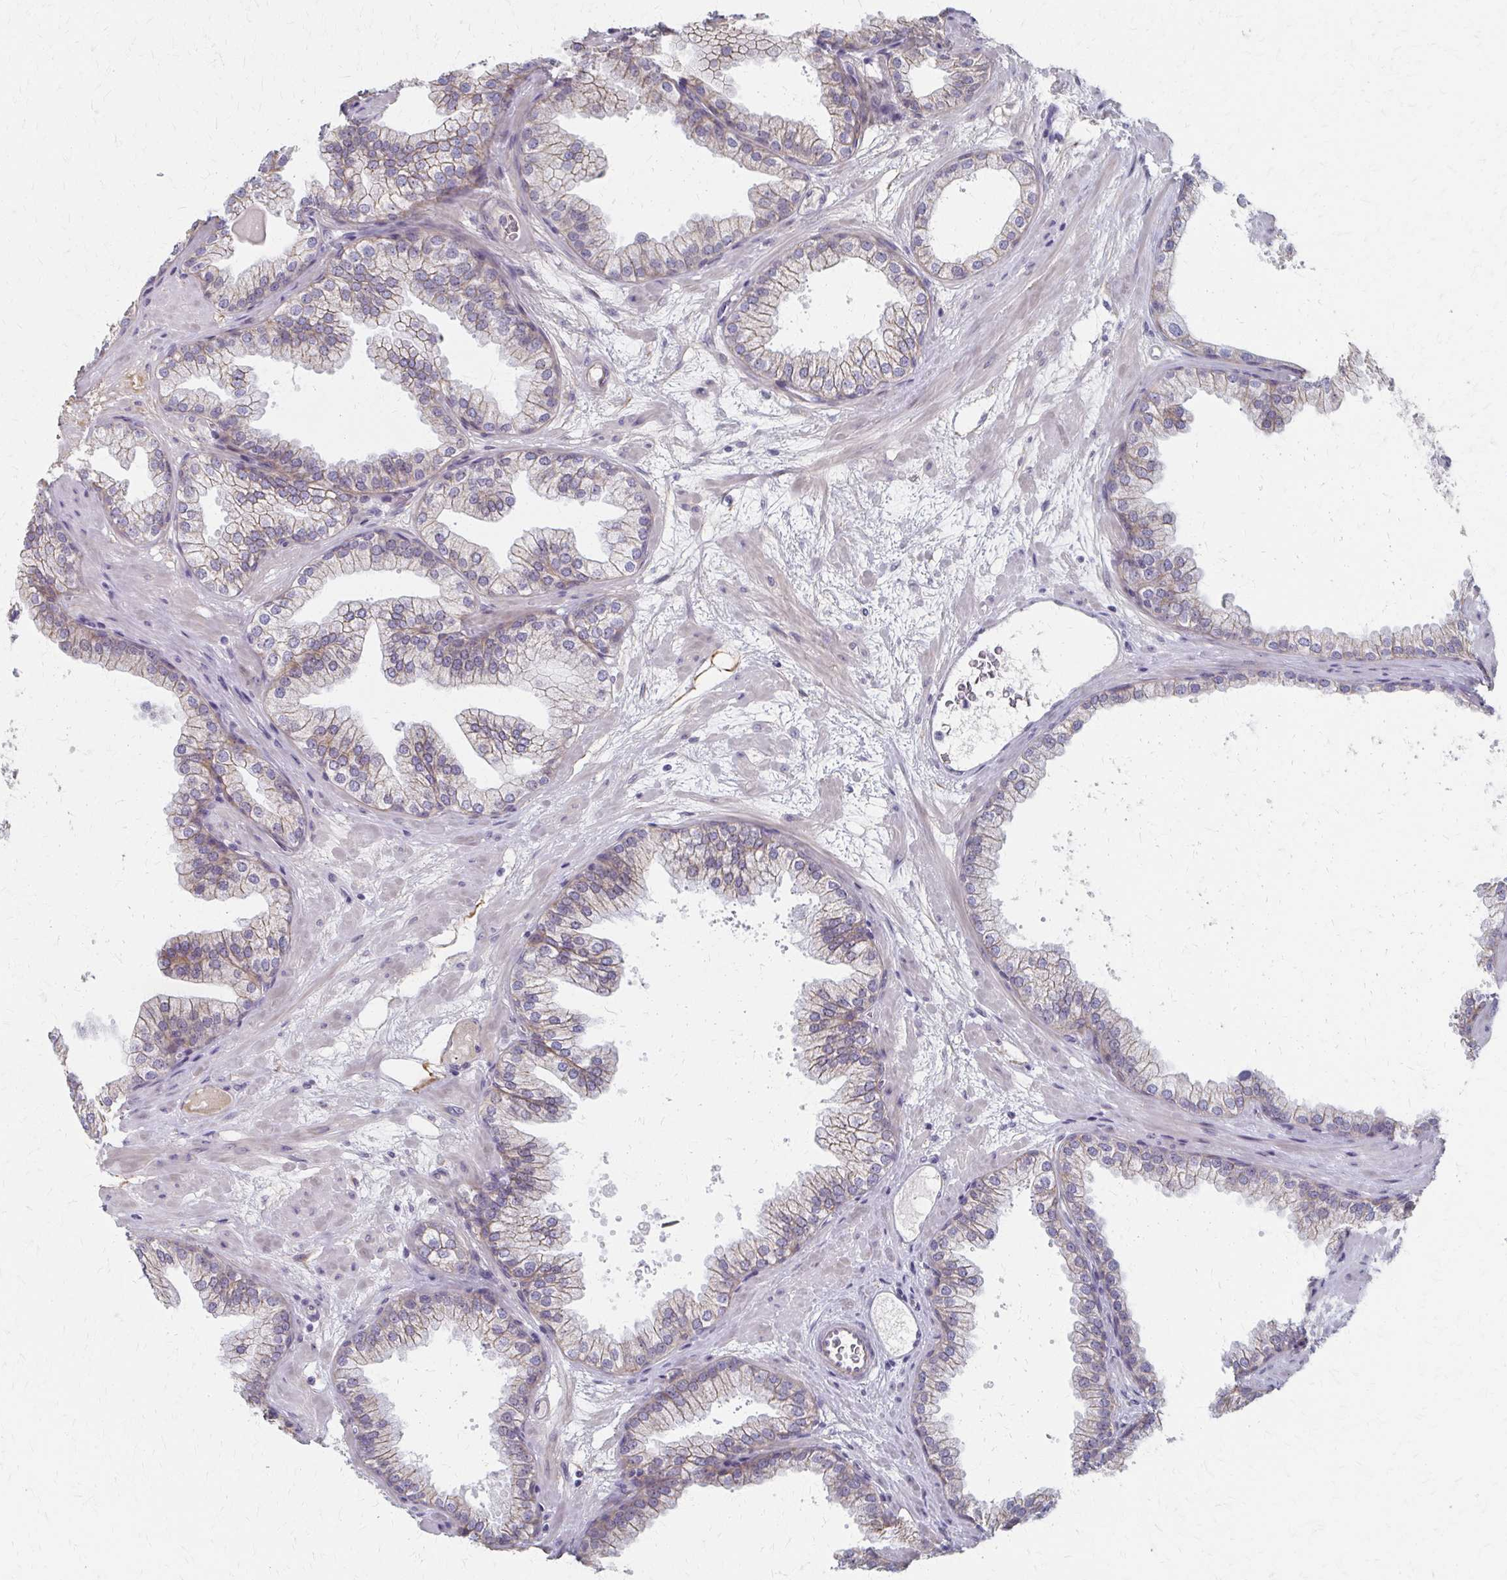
{"staining": {"intensity": "weak", "quantity": "25%-75%", "location": "cytoplasmic/membranous"}, "tissue": "prostate", "cell_type": "Glandular cells", "image_type": "normal", "snomed": [{"axis": "morphology", "description": "Normal tissue, NOS"}, {"axis": "topography", "description": "Prostate"}], "caption": "Brown immunohistochemical staining in unremarkable human prostate reveals weak cytoplasmic/membranous staining in about 25%-75% of glandular cells. The staining was performed using DAB (3,3'-diaminobenzidine), with brown indicating positive protein expression. Nuclei are stained blue with hematoxylin.", "gene": "PES1", "patient": {"sex": "male", "age": 37}}